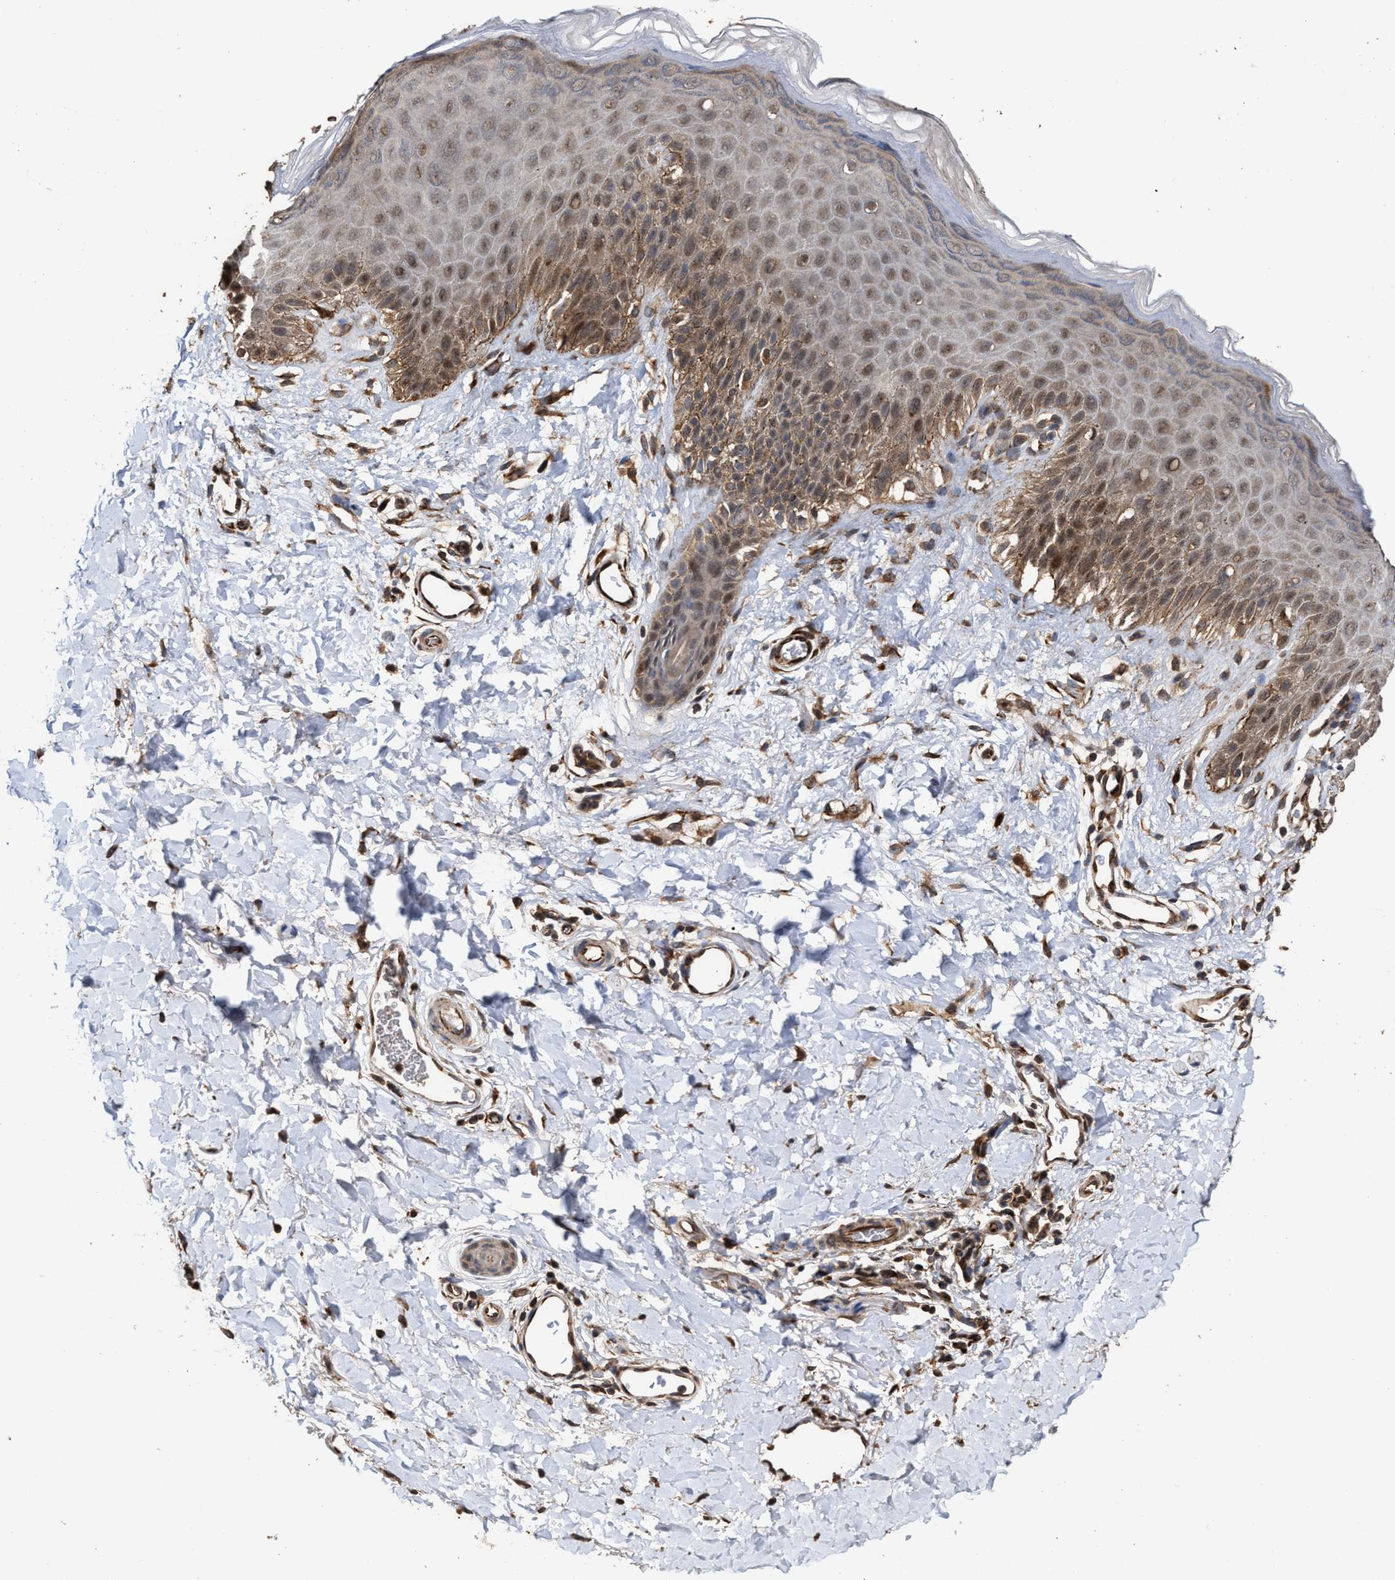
{"staining": {"intensity": "moderate", "quantity": ">75%", "location": "cytoplasmic/membranous,nuclear"}, "tissue": "skin", "cell_type": "Epidermal cells", "image_type": "normal", "snomed": [{"axis": "morphology", "description": "Normal tissue, NOS"}, {"axis": "topography", "description": "Anal"}], "caption": "Skin stained with DAB IHC reveals medium levels of moderate cytoplasmic/membranous,nuclear positivity in about >75% of epidermal cells.", "gene": "ZNHIT6", "patient": {"sex": "male", "age": 44}}